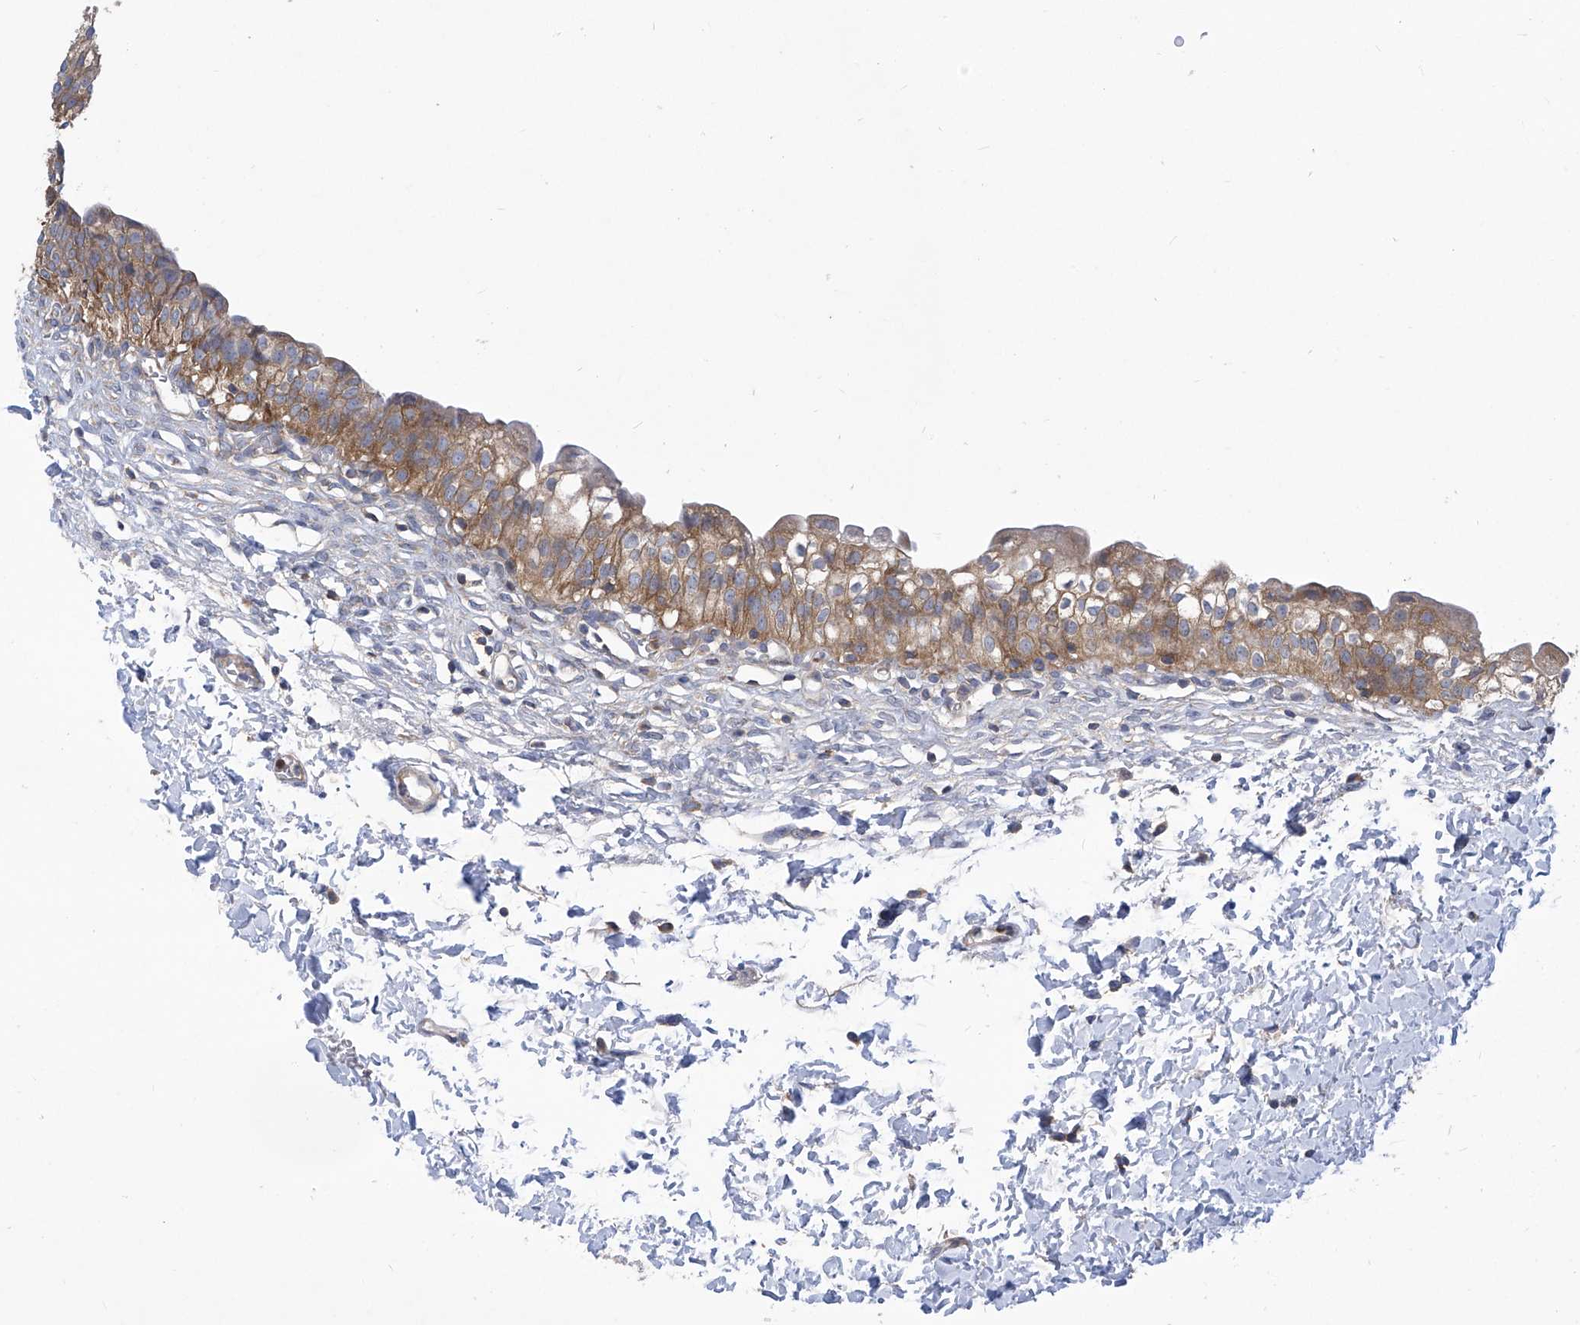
{"staining": {"intensity": "moderate", "quantity": ">75%", "location": "cytoplasmic/membranous"}, "tissue": "urinary bladder", "cell_type": "Urothelial cells", "image_type": "normal", "snomed": [{"axis": "morphology", "description": "Normal tissue, NOS"}, {"axis": "topography", "description": "Urinary bladder"}], "caption": "A medium amount of moderate cytoplasmic/membranous staining is identified in approximately >75% of urothelial cells in unremarkable urinary bladder.", "gene": "EIF3M", "patient": {"sex": "male", "age": 55}}